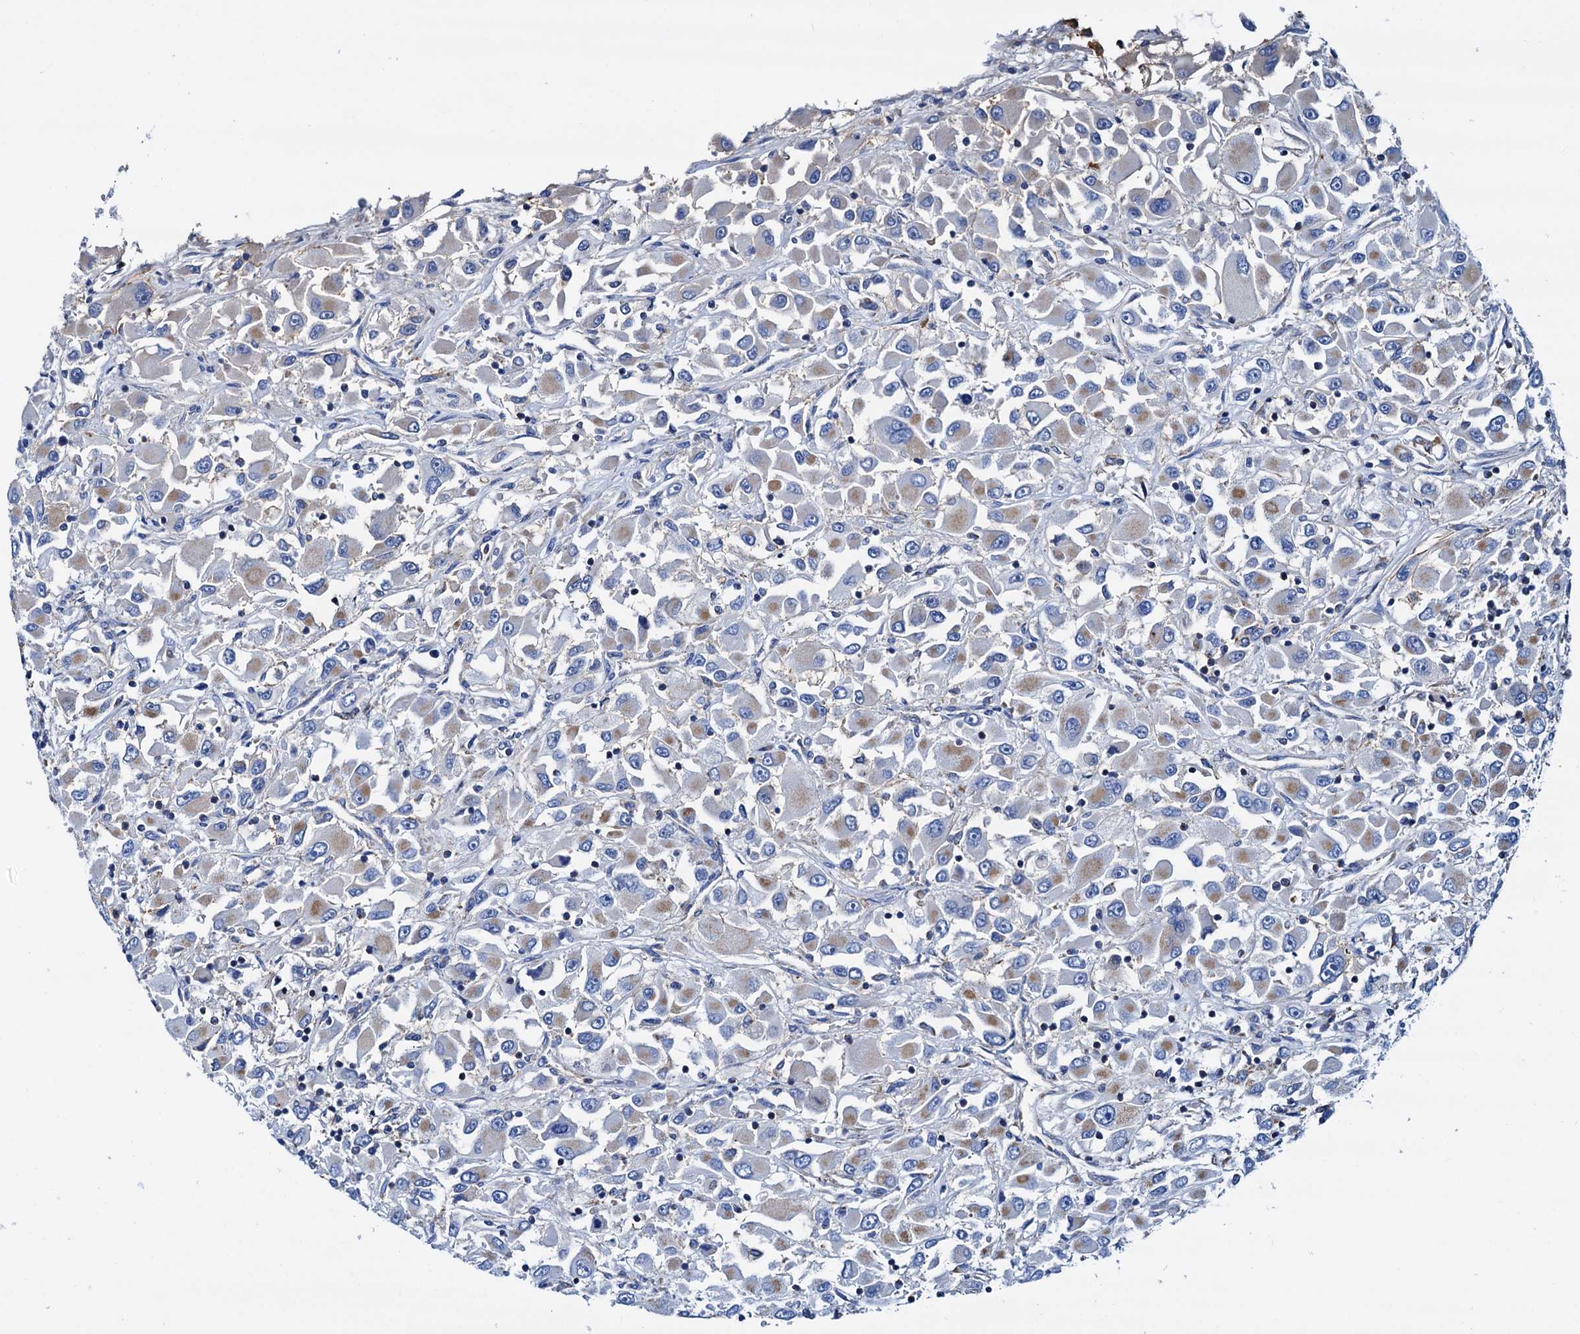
{"staining": {"intensity": "moderate", "quantity": "25%-75%", "location": "cytoplasmic/membranous"}, "tissue": "renal cancer", "cell_type": "Tumor cells", "image_type": "cancer", "snomed": [{"axis": "morphology", "description": "Adenocarcinoma, NOS"}, {"axis": "topography", "description": "Kidney"}], "caption": "A brown stain highlights moderate cytoplasmic/membranous positivity of a protein in renal cancer tumor cells.", "gene": "RASSF9", "patient": {"sex": "female", "age": 52}}